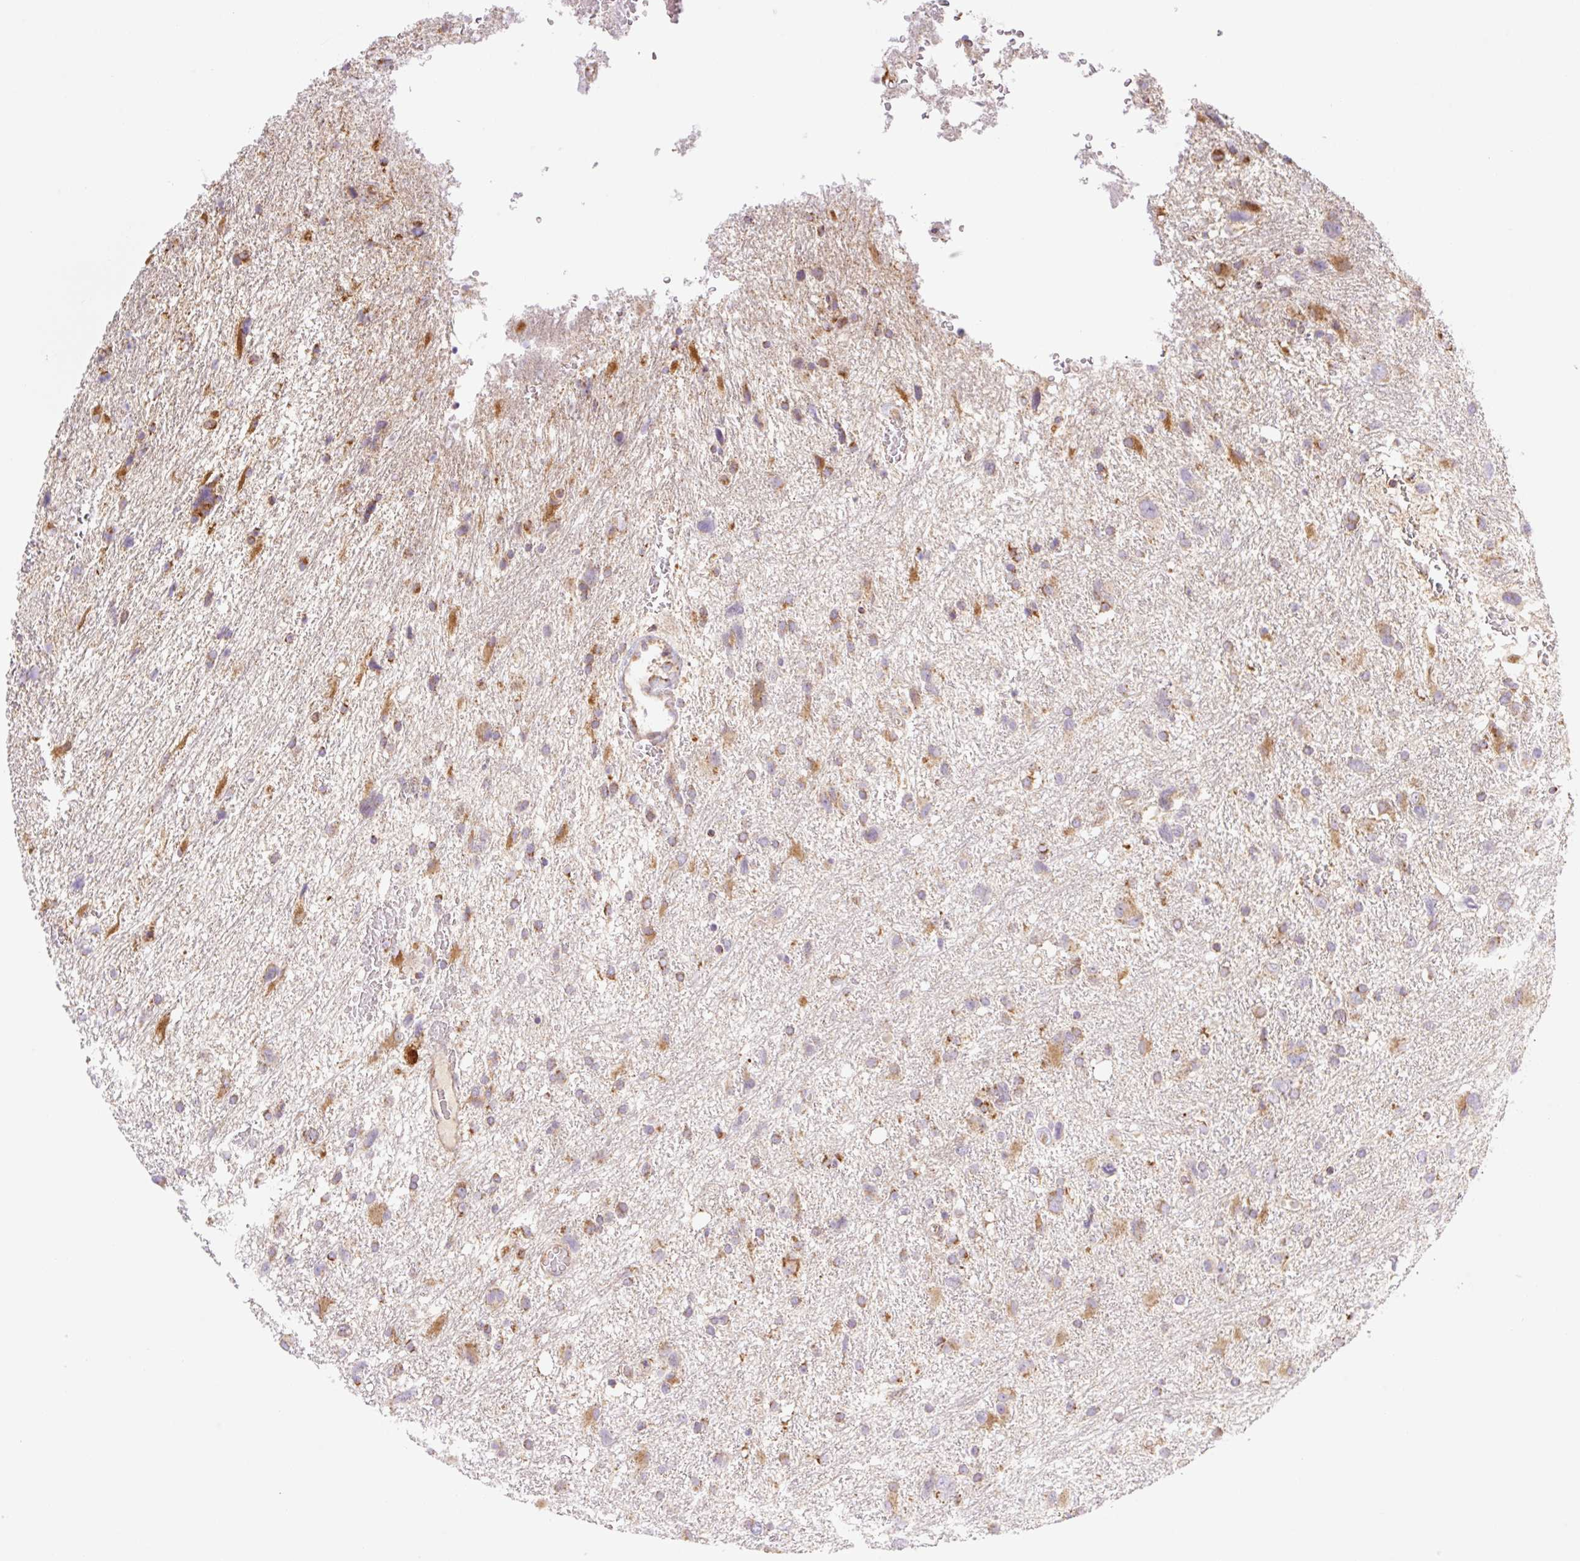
{"staining": {"intensity": "moderate", "quantity": "25%-75%", "location": "cytoplasmic/membranous"}, "tissue": "glioma", "cell_type": "Tumor cells", "image_type": "cancer", "snomed": [{"axis": "morphology", "description": "Glioma, malignant, High grade"}, {"axis": "topography", "description": "Brain"}], "caption": "A brown stain labels moderate cytoplasmic/membranous positivity of a protein in glioma tumor cells.", "gene": "GOSR2", "patient": {"sex": "male", "age": 61}}